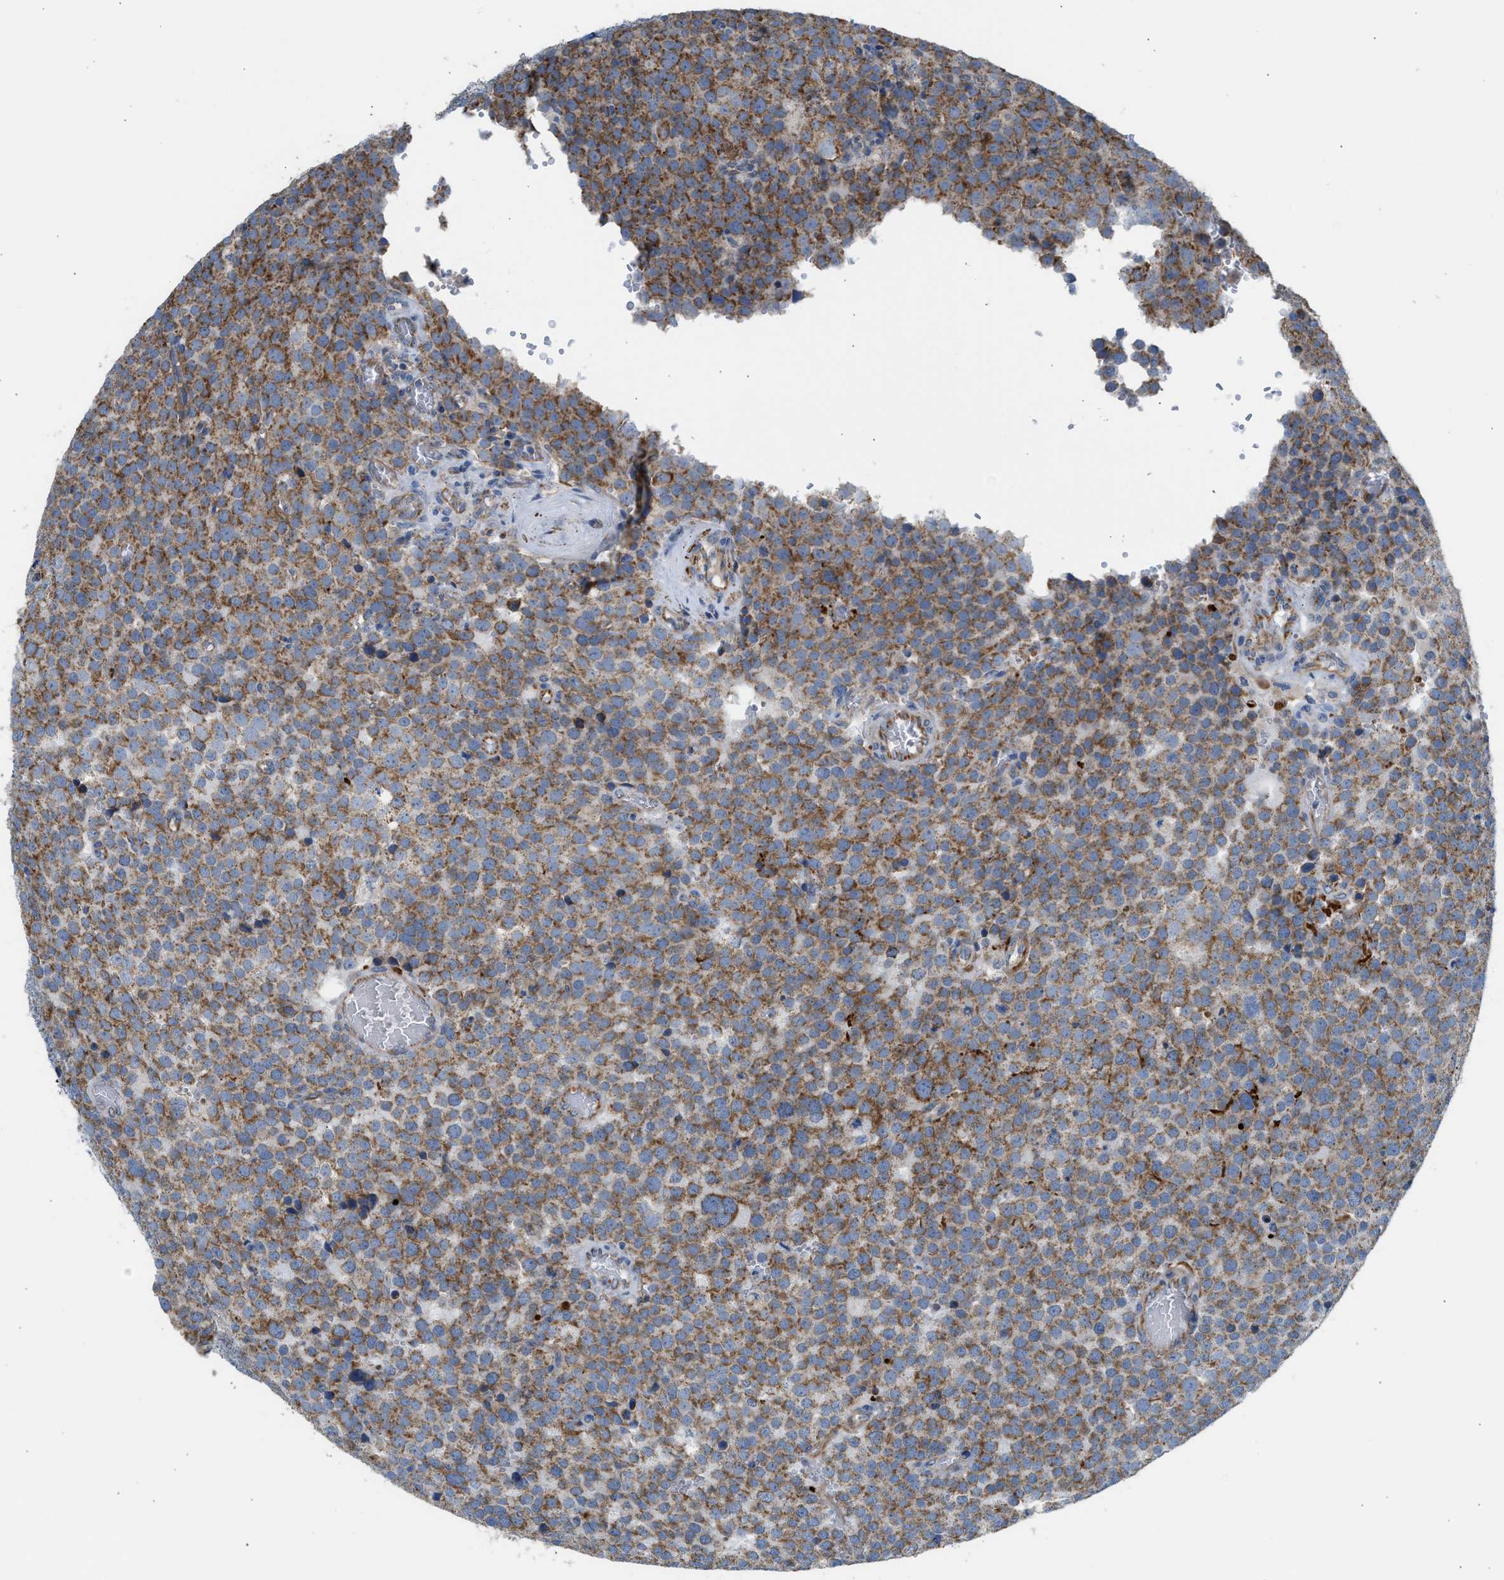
{"staining": {"intensity": "moderate", "quantity": ">75%", "location": "cytoplasmic/membranous"}, "tissue": "testis cancer", "cell_type": "Tumor cells", "image_type": "cancer", "snomed": [{"axis": "morphology", "description": "Normal tissue, NOS"}, {"axis": "morphology", "description": "Seminoma, NOS"}, {"axis": "topography", "description": "Testis"}], "caption": "DAB immunohistochemical staining of human testis seminoma demonstrates moderate cytoplasmic/membranous protein positivity in approximately >75% of tumor cells.", "gene": "GOT2", "patient": {"sex": "male", "age": 71}}